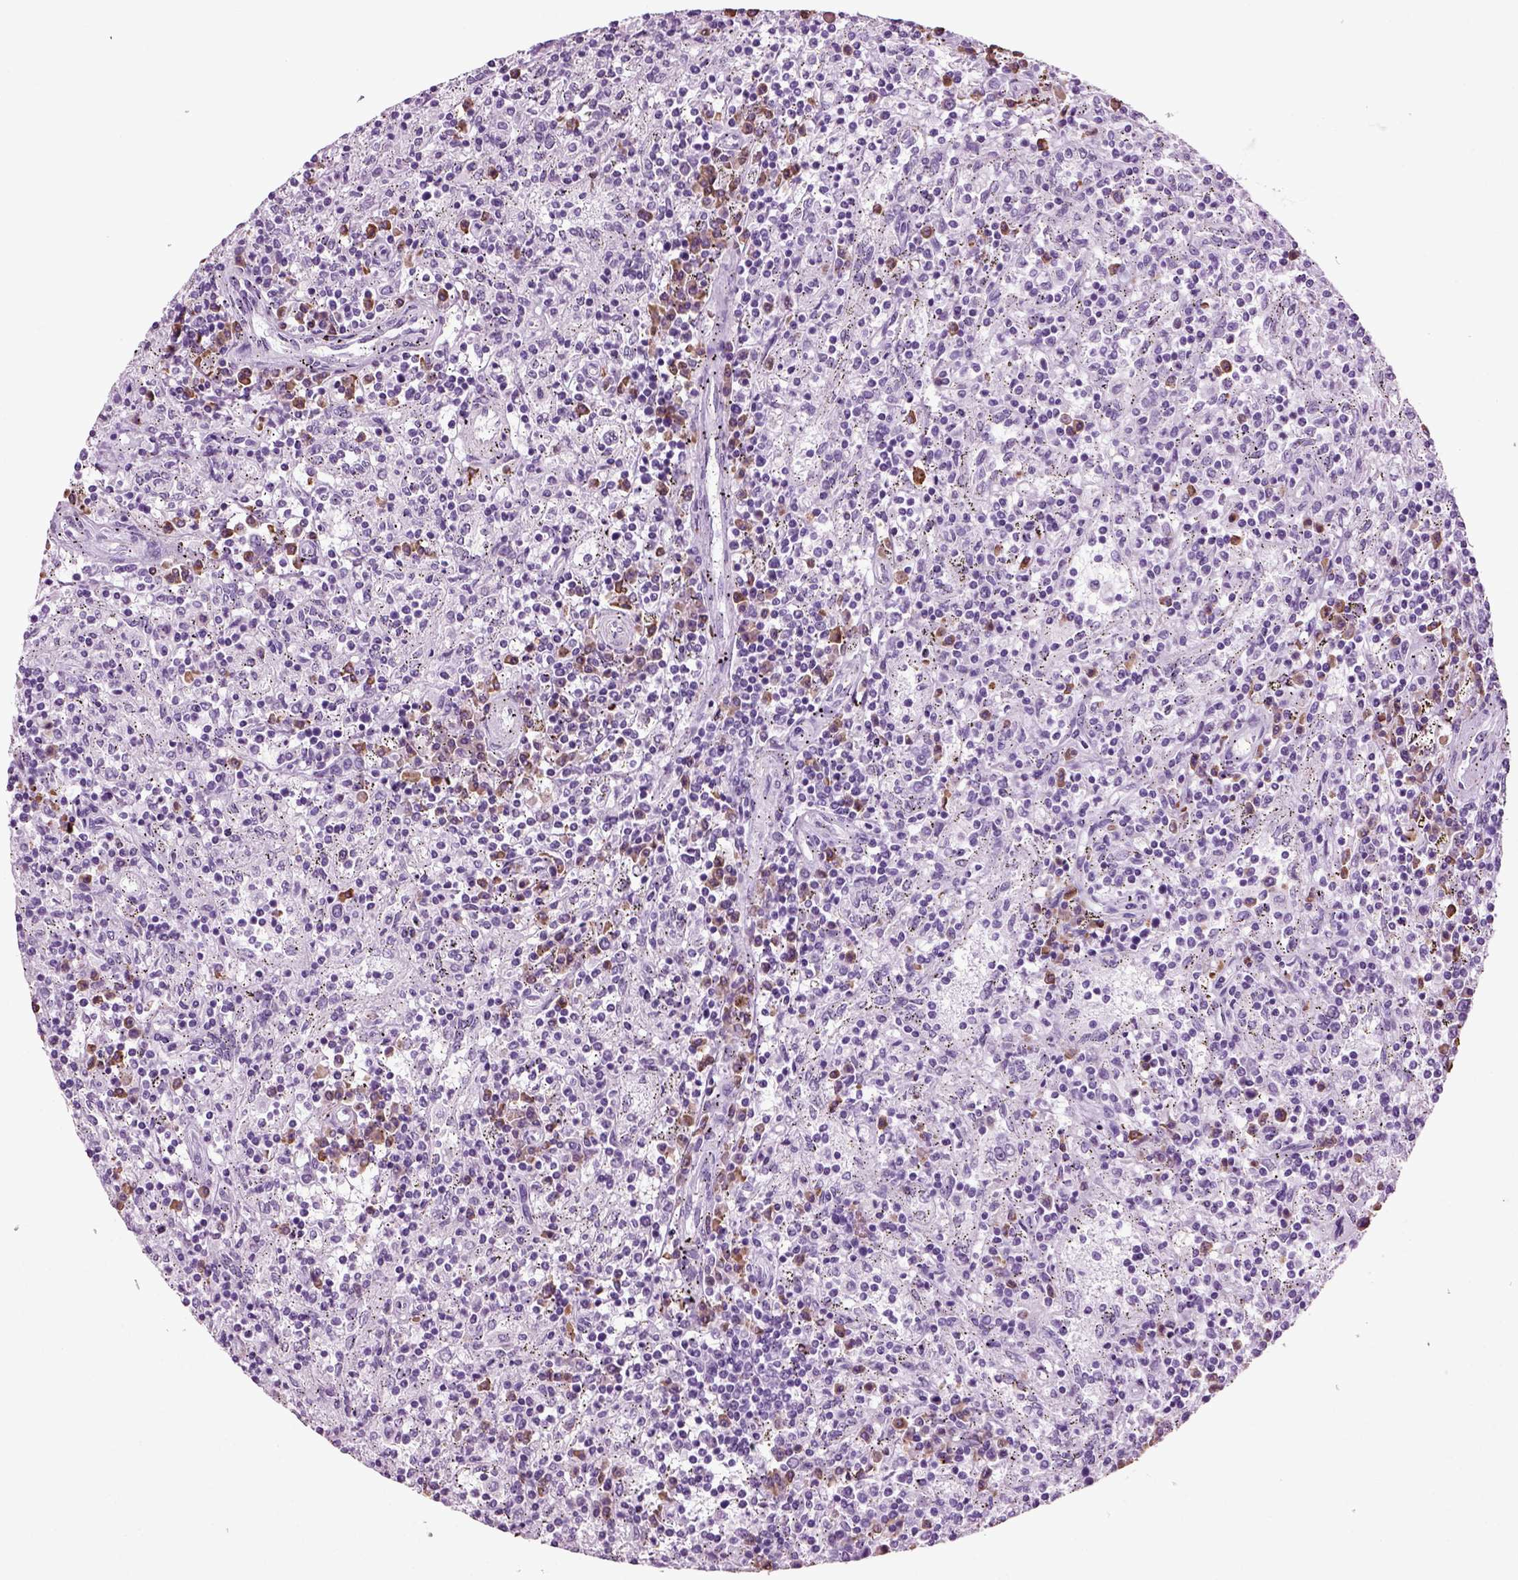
{"staining": {"intensity": "negative", "quantity": "none", "location": "none"}, "tissue": "lymphoma", "cell_type": "Tumor cells", "image_type": "cancer", "snomed": [{"axis": "morphology", "description": "Malignant lymphoma, non-Hodgkin's type, Low grade"}, {"axis": "topography", "description": "Spleen"}], "caption": "Lymphoma was stained to show a protein in brown. There is no significant expression in tumor cells.", "gene": "SLC26A8", "patient": {"sex": "male", "age": 62}}